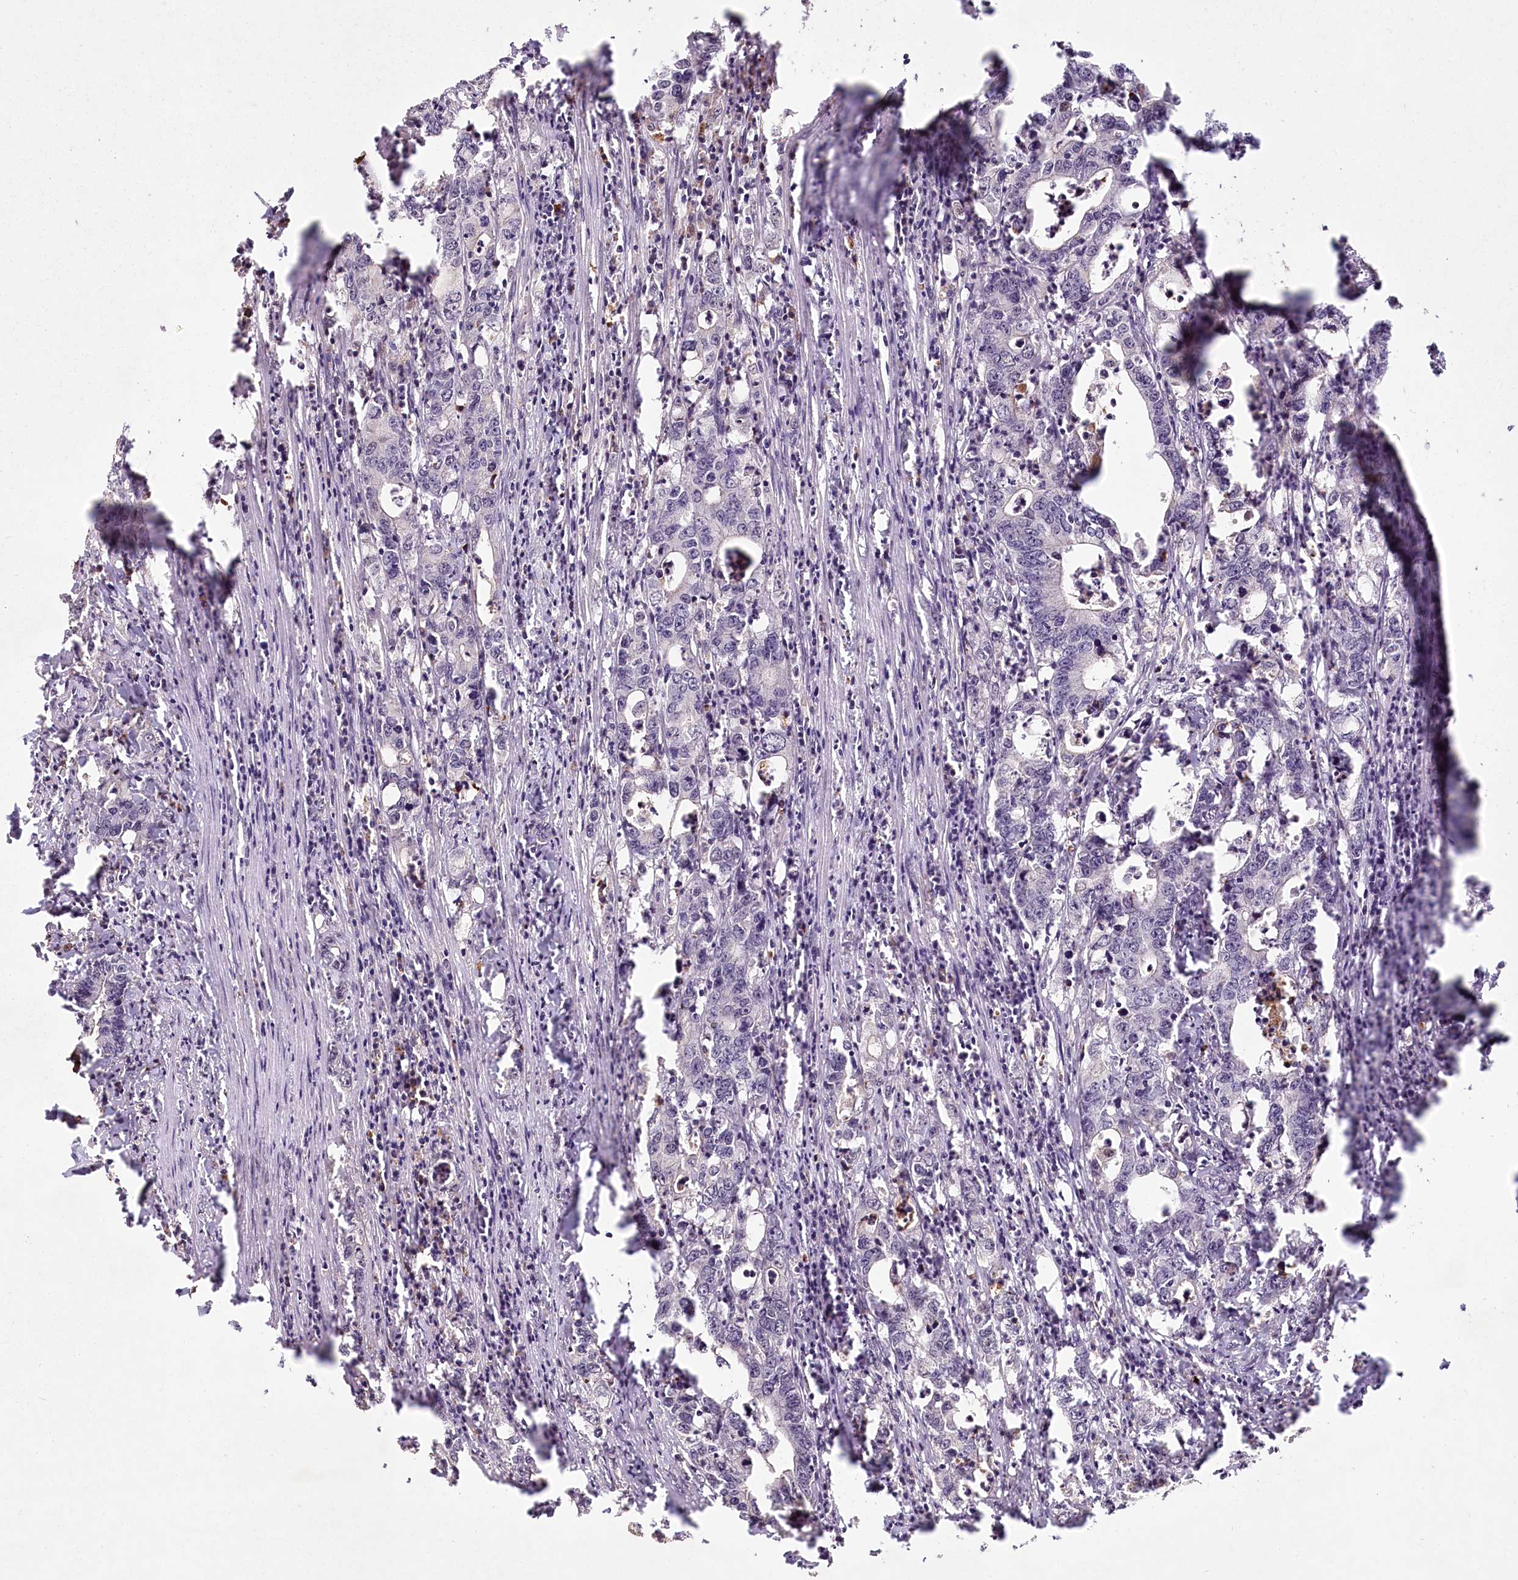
{"staining": {"intensity": "negative", "quantity": "none", "location": "none"}, "tissue": "colorectal cancer", "cell_type": "Tumor cells", "image_type": "cancer", "snomed": [{"axis": "morphology", "description": "Adenocarcinoma, NOS"}, {"axis": "topography", "description": "Colon"}], "caption": "An immunohistochemistry histopathology image of adenocarcinoma (colorectal) is shown. There is no staining in tumor cells of adenocarcinoma (colorectal). (Stains: DAB (3,3'-diaminobenzidine) IHC with hematoxylin counter stain, Microscopy: brightfield microscopy at high magnification).", "gene": "PYROXD1", "patient": {"sex": "female", "age": 75}}